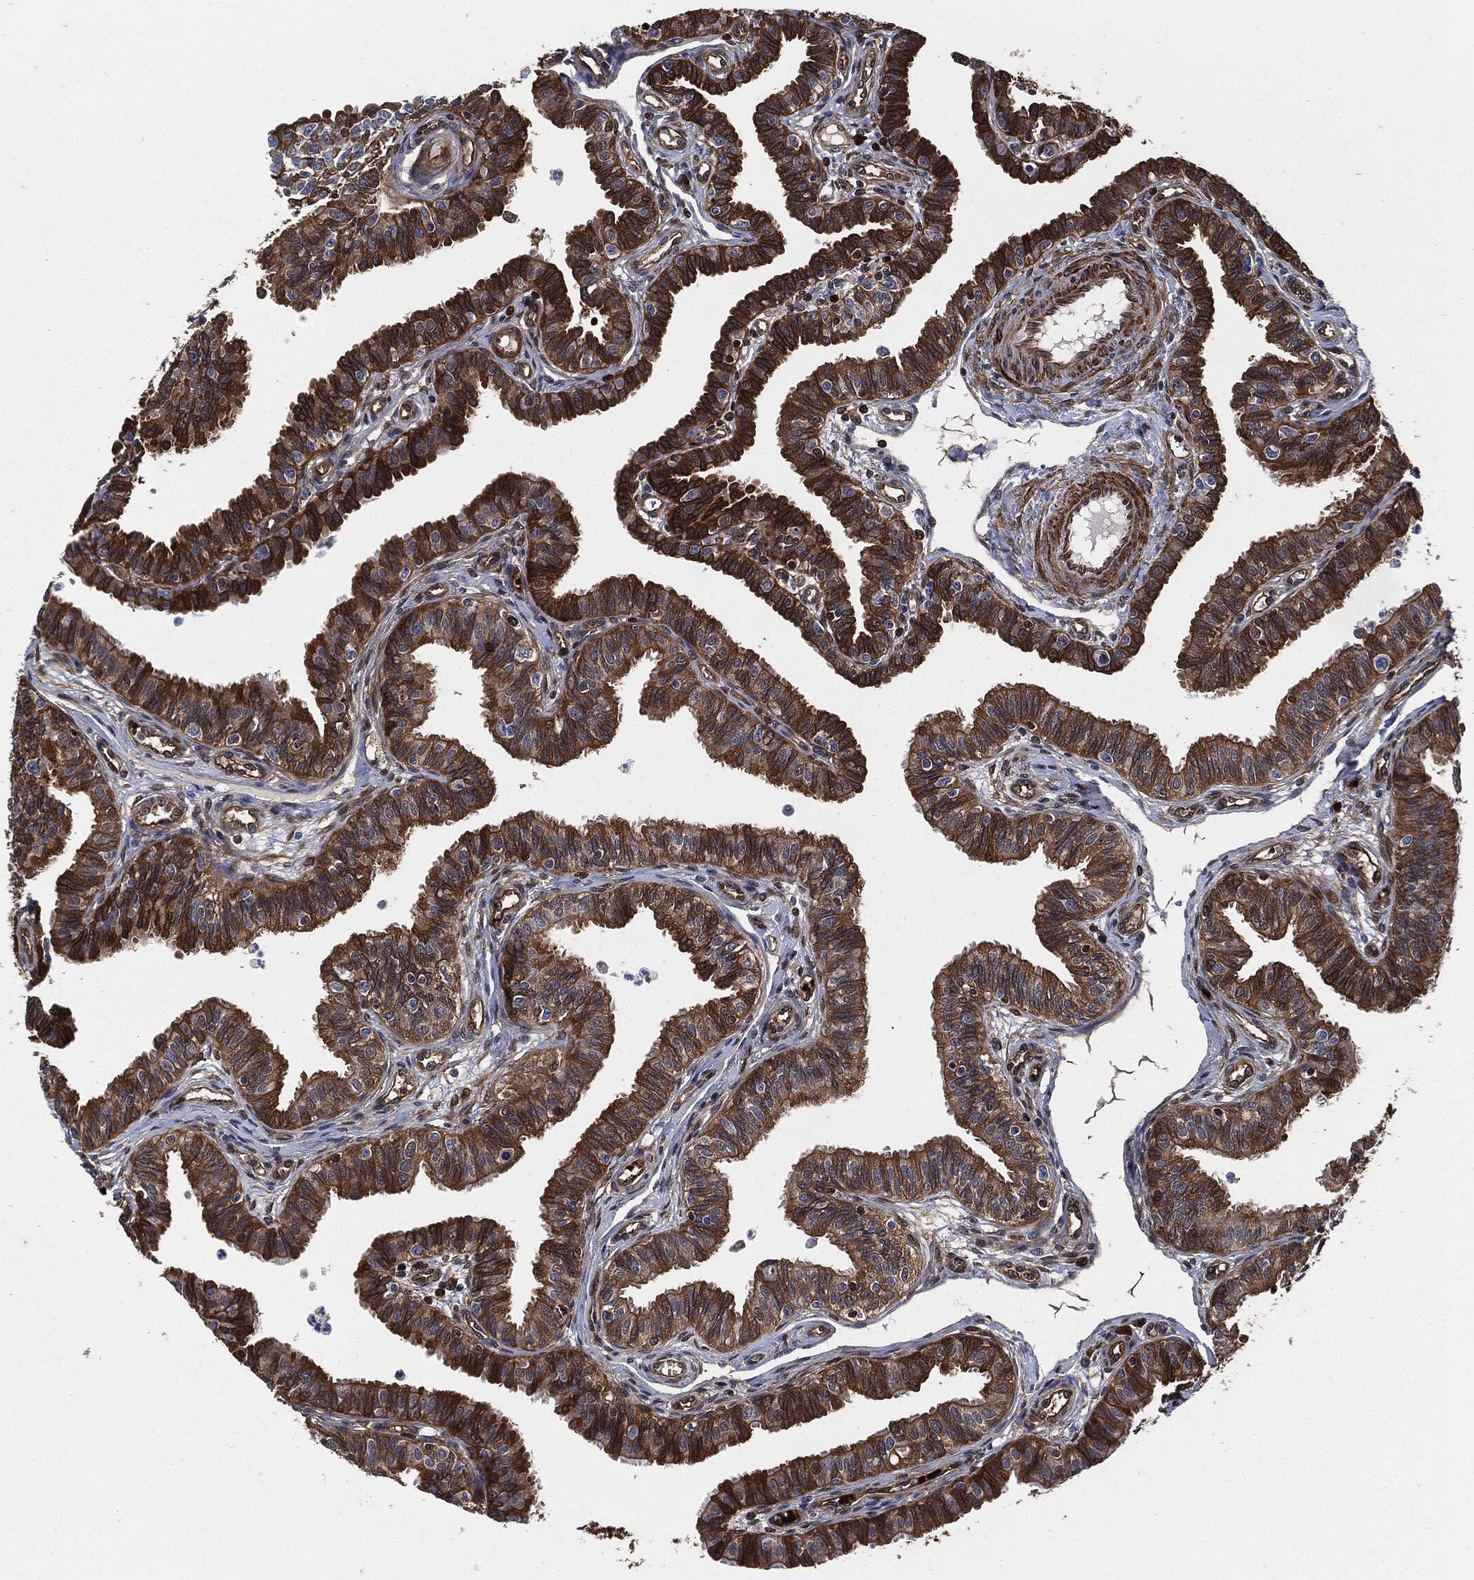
{"staining": {"intensity": "strong", "quantity": ">75%", "location": "cytoplasmic/membranous"}, "tissue": "fallopian tube", "cell_type": "Glandular cells", "image_type": "normal", "snomed": [{"axis": "morphology", "description": "Normal tissue, NOS"}, {"axis": "topography", "description": "Fallopian tube"}], "caption": "A photomicrograph of fallopian tube stained for a protein reveals strong cytoplasmic/membranous brown staining in glandular cells. Nuclei are stained in blue.", "gene": "PRDX2", "patient": {"sex": "female", "age": 36}}